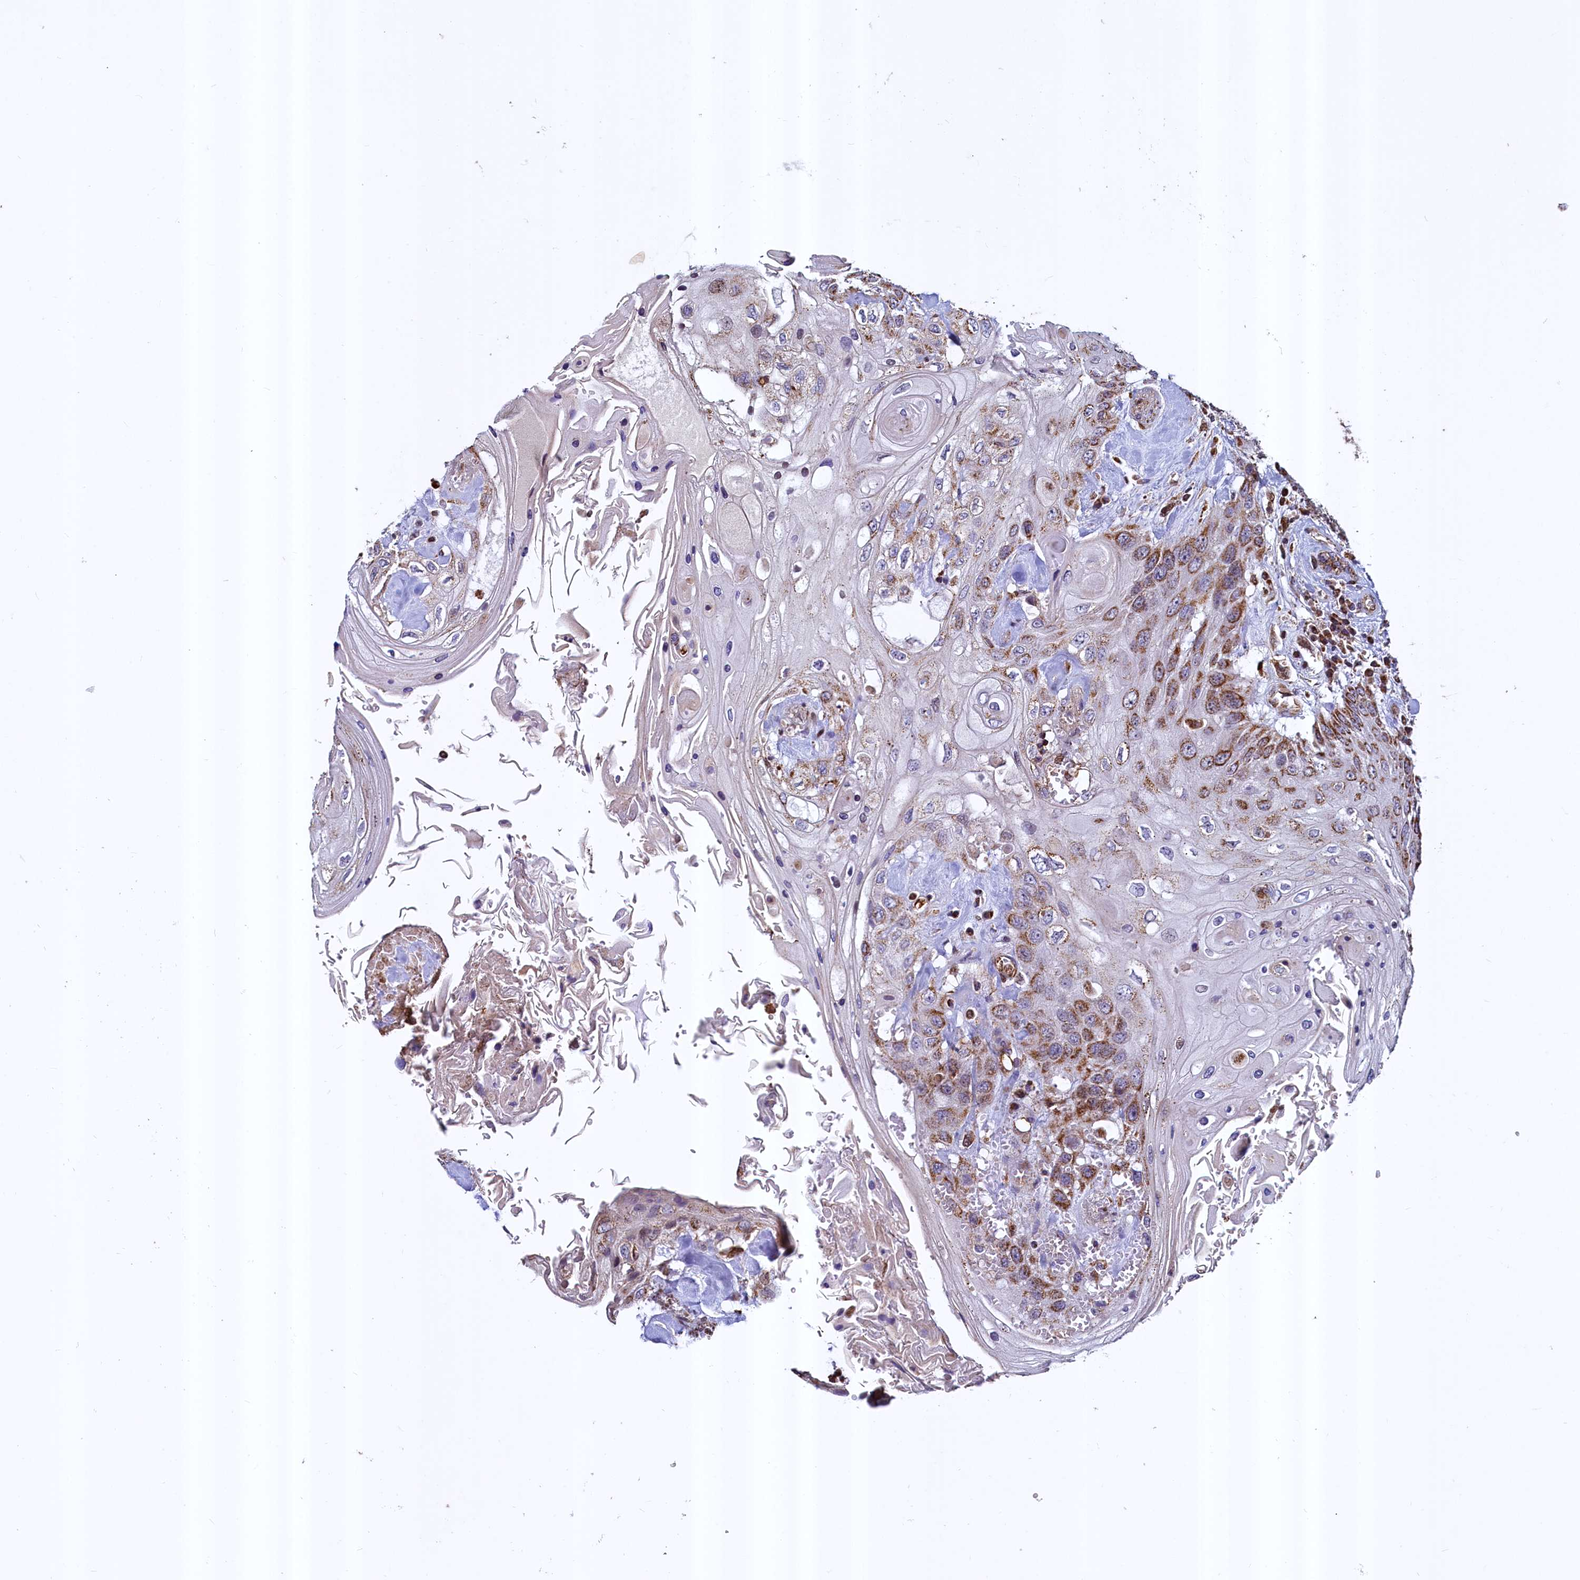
{"staining": {"intensity": "moderate", "quantity": "25%-75%", "location": "cytoplasmic/membranous"}, "tissue": "head and neck cancer", "cell_type": "Tumor cells", "image_type": "cancer", "snomed": [{"axis": "morphology", "description": "Squamous cell carcinoma, NOS"}, {"axis": "topography", "description": "Head-Neck"}], "caption": "Squamous cell carcinoma (head and neck) was stained to show a protein in brown. There is medium levels of moderate cytoplasmic/membranous staining in about 25%-75% of tumor cells.", "gene": "ZNF577", "patient": {"sex": "female", "age": 43}}